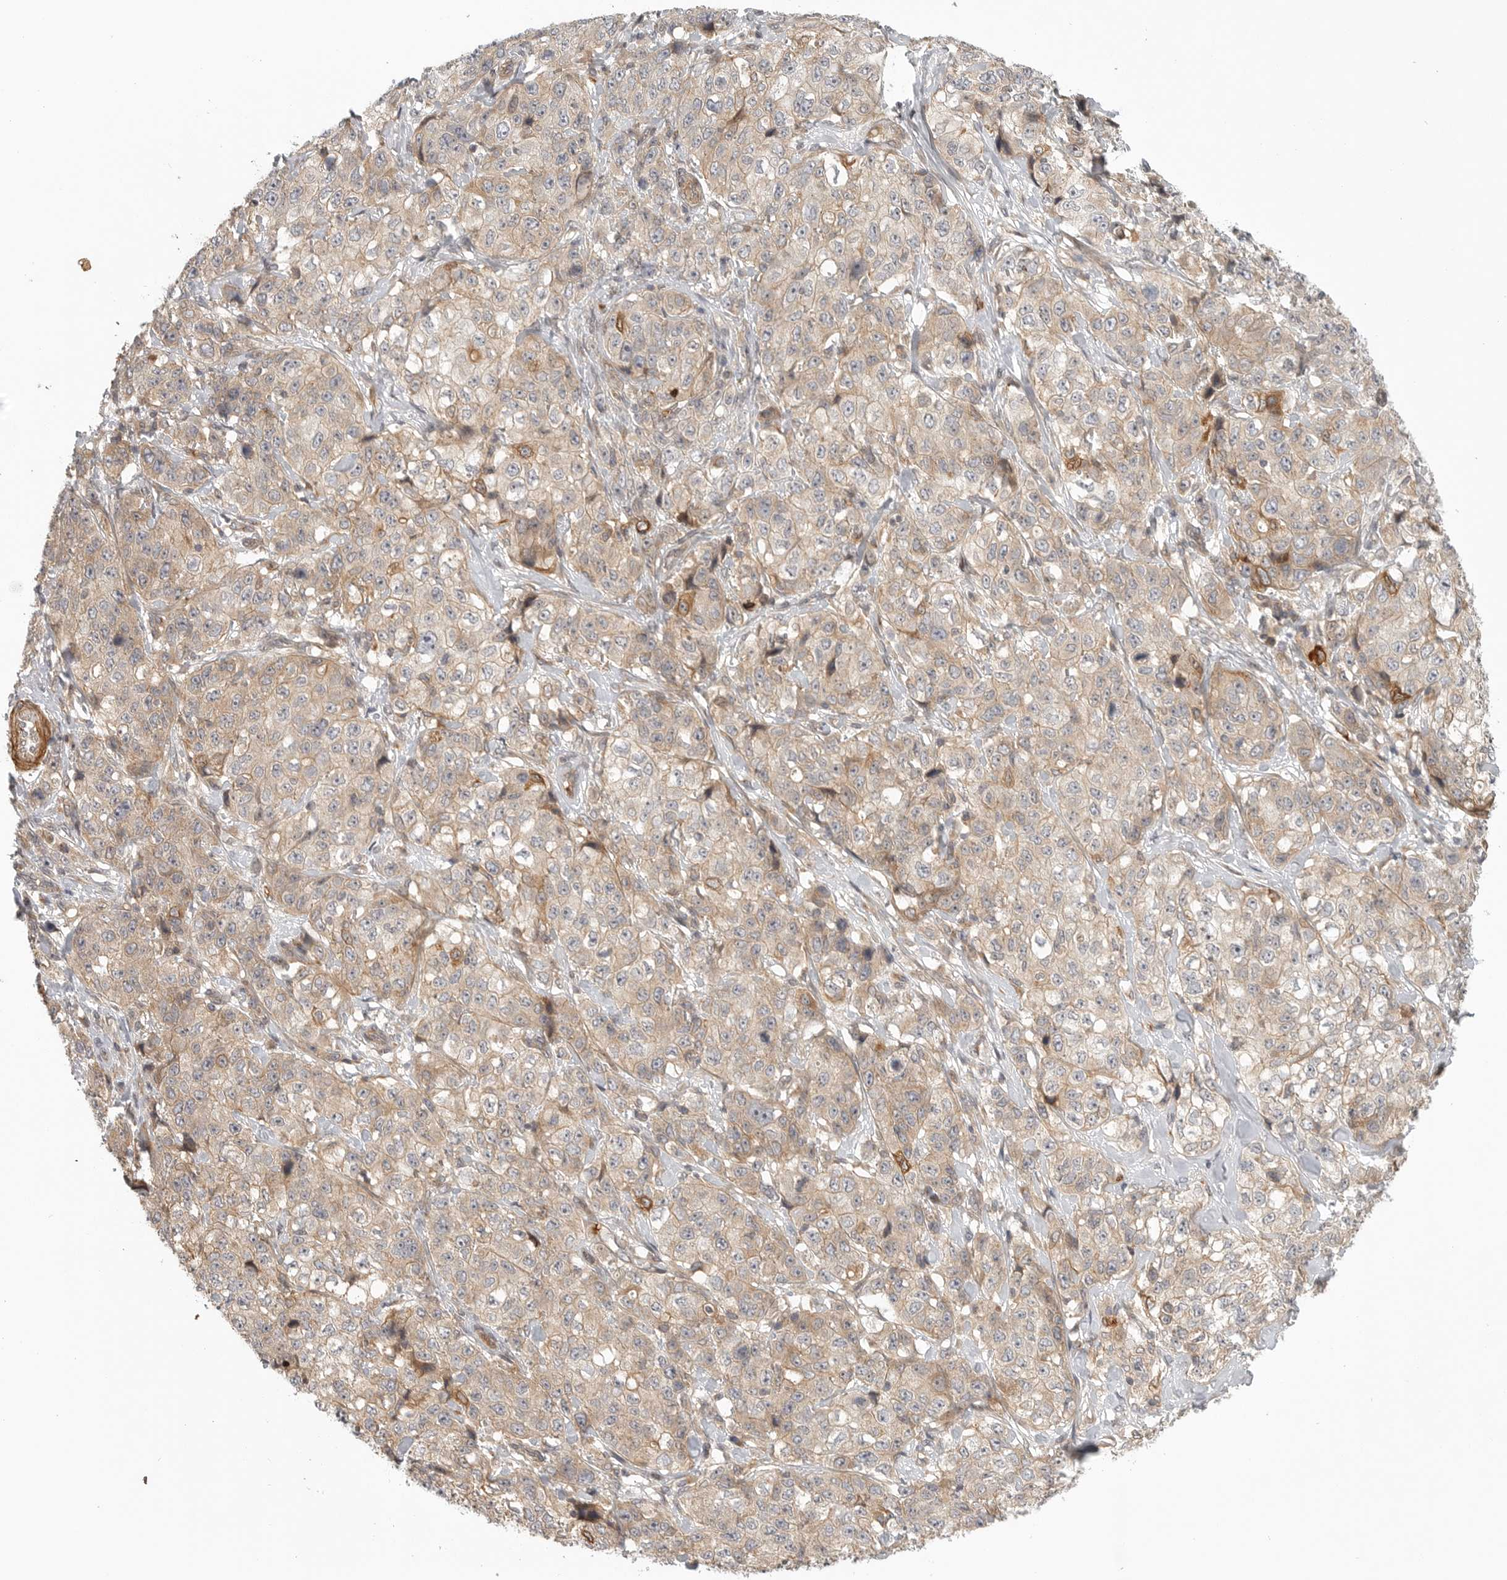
{"staining": {"intensity": "weak", "quantity": ">75%", "location": "cytoplasmic/membranous"}, "tissue": "stomach cancer", "cell_type": "Tumor cells", "image_type": "cancer", "snomed": [{"axis": "morphology", "description": "Adenocarcinoma, NOS"}, {"axis": "topography", "description": "Stomach"}], "caption": "Human stomach adenocarcinoma stained with a brown dye shows weak cytoplasmic/membranous positive expression in approximately >75% of tumor cells.", "gene": "CCPG1", "patient": {"sex": "male", "age": 48}}